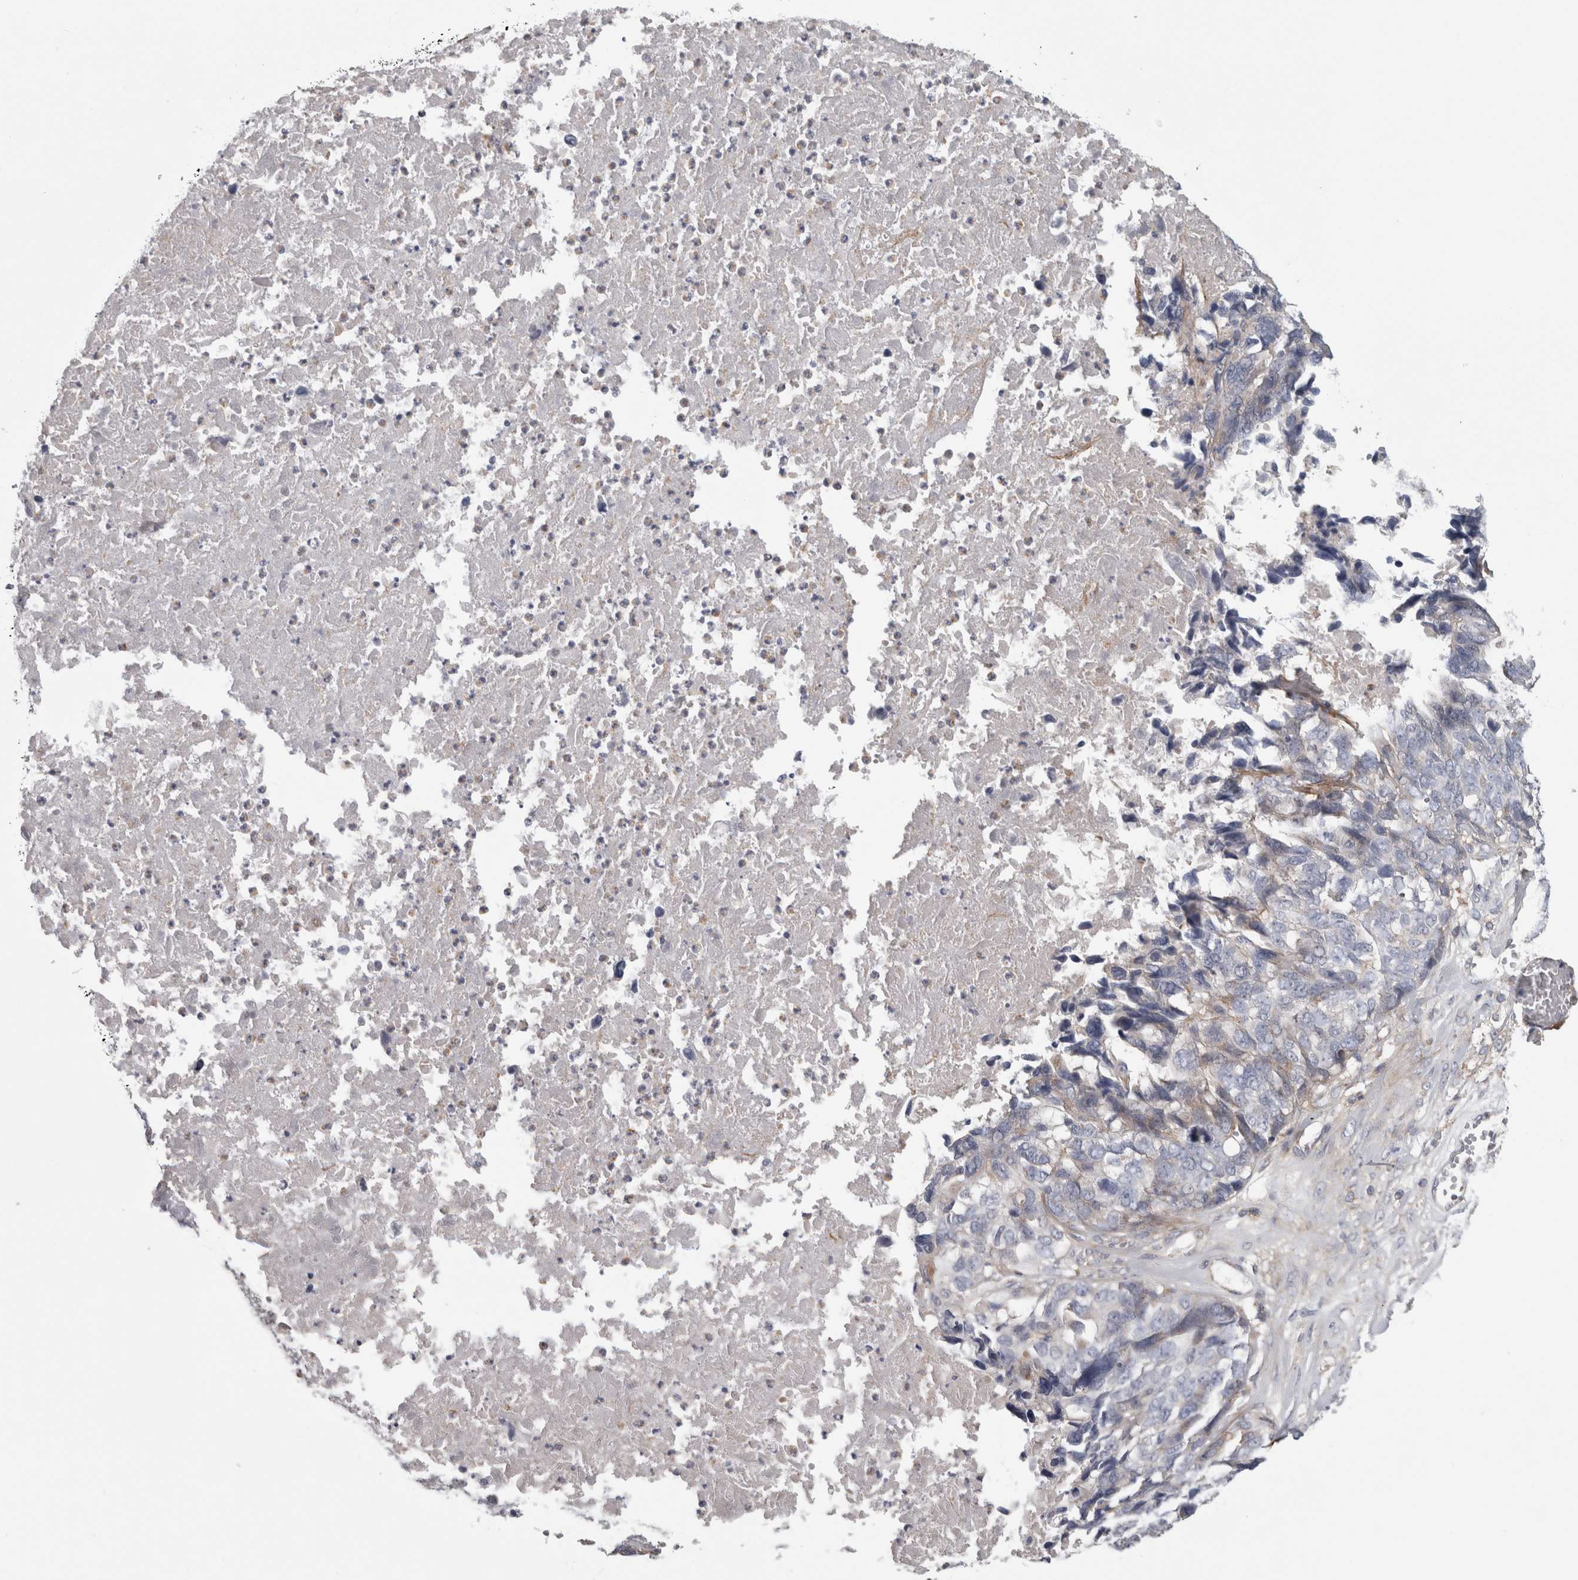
{"staining": {"intensity": "negative", "quantity": "none", "location": "none"}, "tissue": "ovarian cancer", "cell_type": "Tumor cells", "image_type": "cancer", "snomed": [{"axis": "morphology", "description": "Cystadenocarcinoma, serous, NOS"}, {"axis": "topography", "description": "Ovary"}], "caption": "The photomicrograph displays no staining of tumor cells in ovarian cancer. (Brightfield microscopy of DAB (3,3'-diaminobenzidine) immunohistochemistry (IHC) at high magnification).", "gene": "ATXN2", "patient": {"sex": "female", "age": 79}}